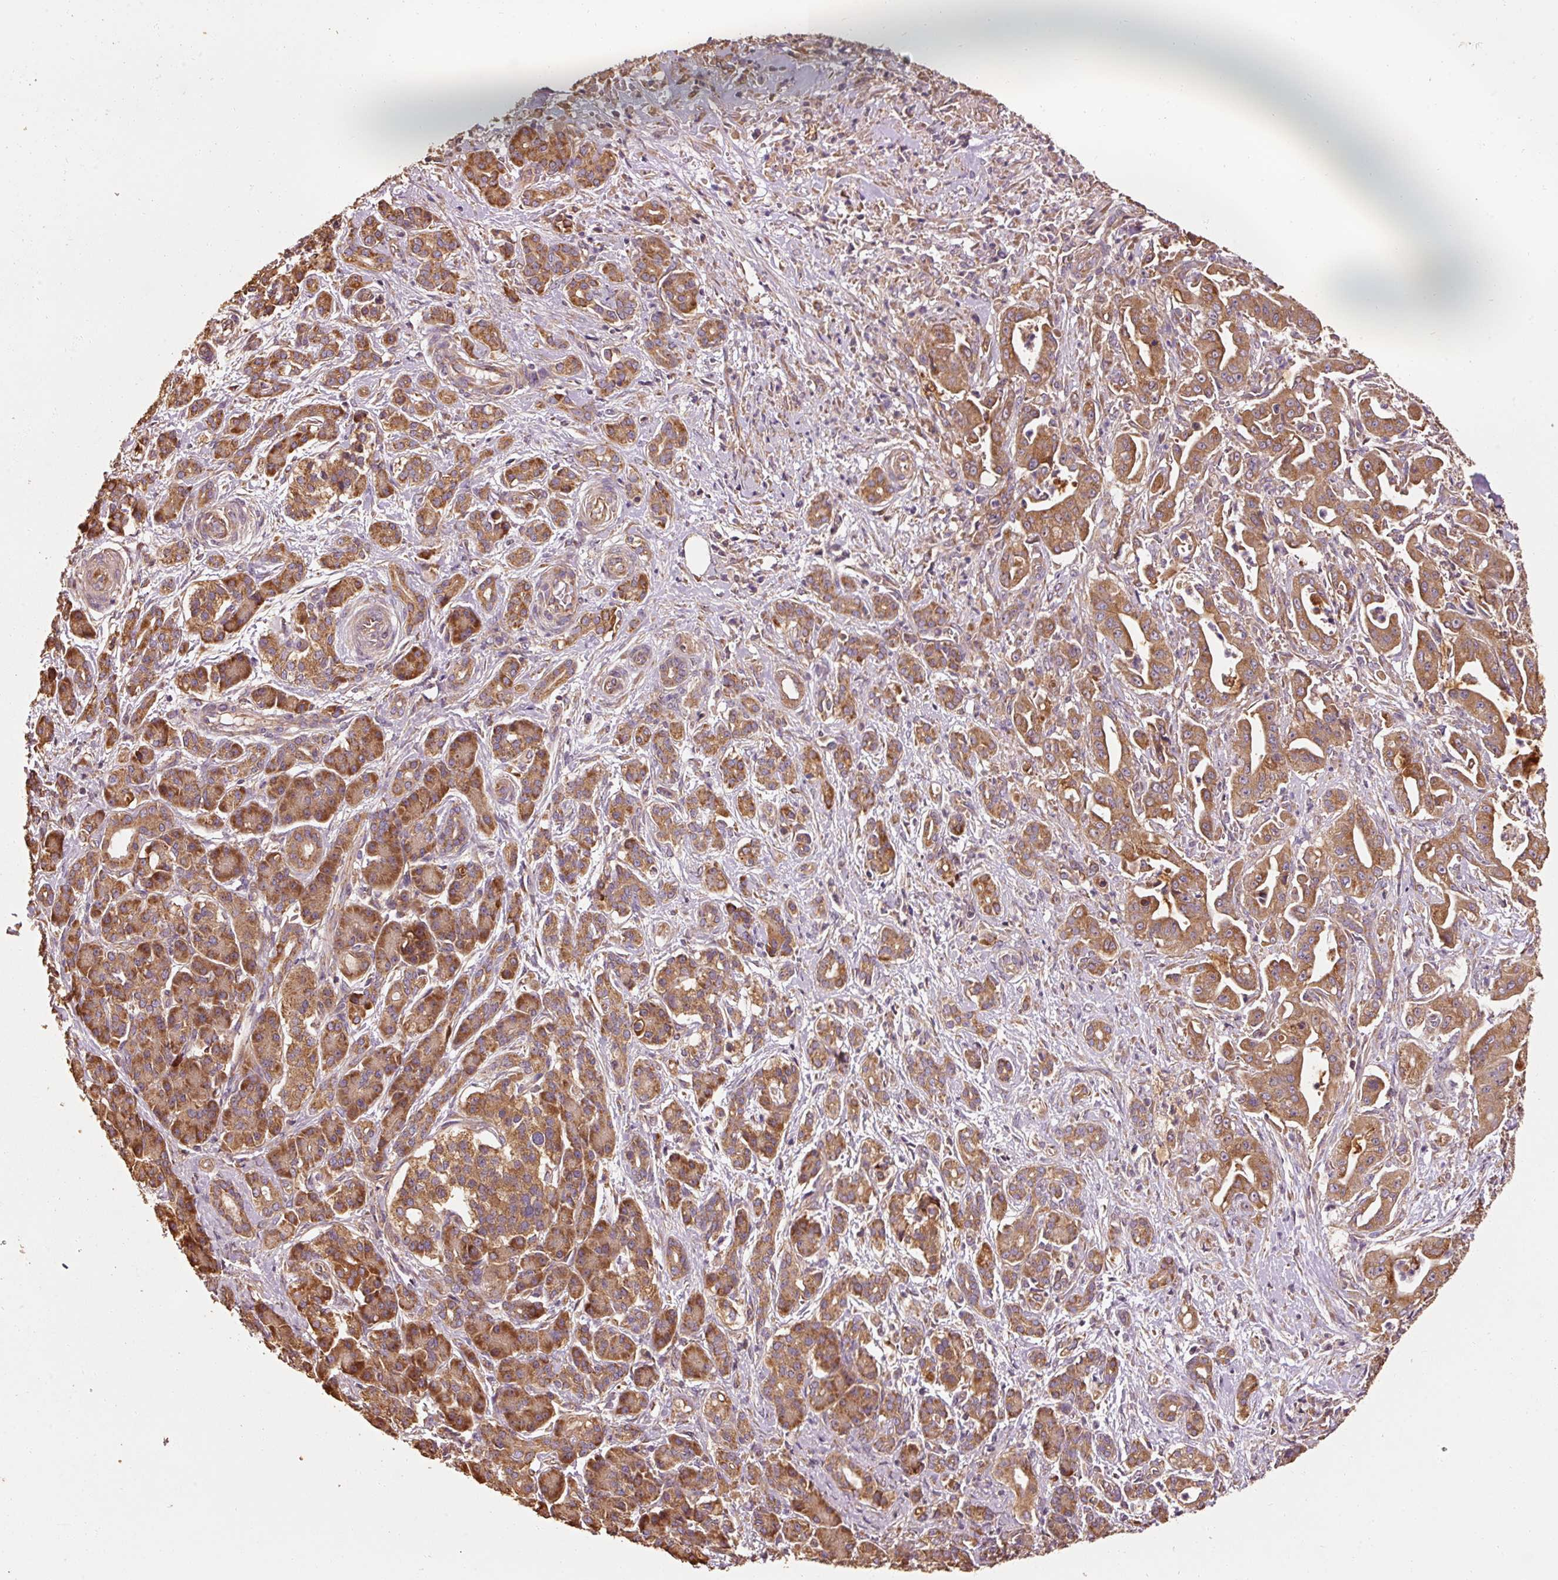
{"staining": {"intensity": "moderate", "quantity": ">75%", "location": "cytoplasmic/membranous"}, "tissue": "pancreatic cancer", "cell_type": "Tumor cells", "image_type": "cancer", "snomed": [{"axis": "morphology", "description": "Adenocarcinoma, NOS"}, {"axis": "topography", "description": "Pancreas"}], "caption": "Moderate cytoplasmic/membranous staining for a protein is present in approximately >75% of tumor cells of pancreatic cancer (adenocarcinoma) using immunohistochemistry.", "gene": "EFHC1", "patient": {"sex": "male", "age": 57}}